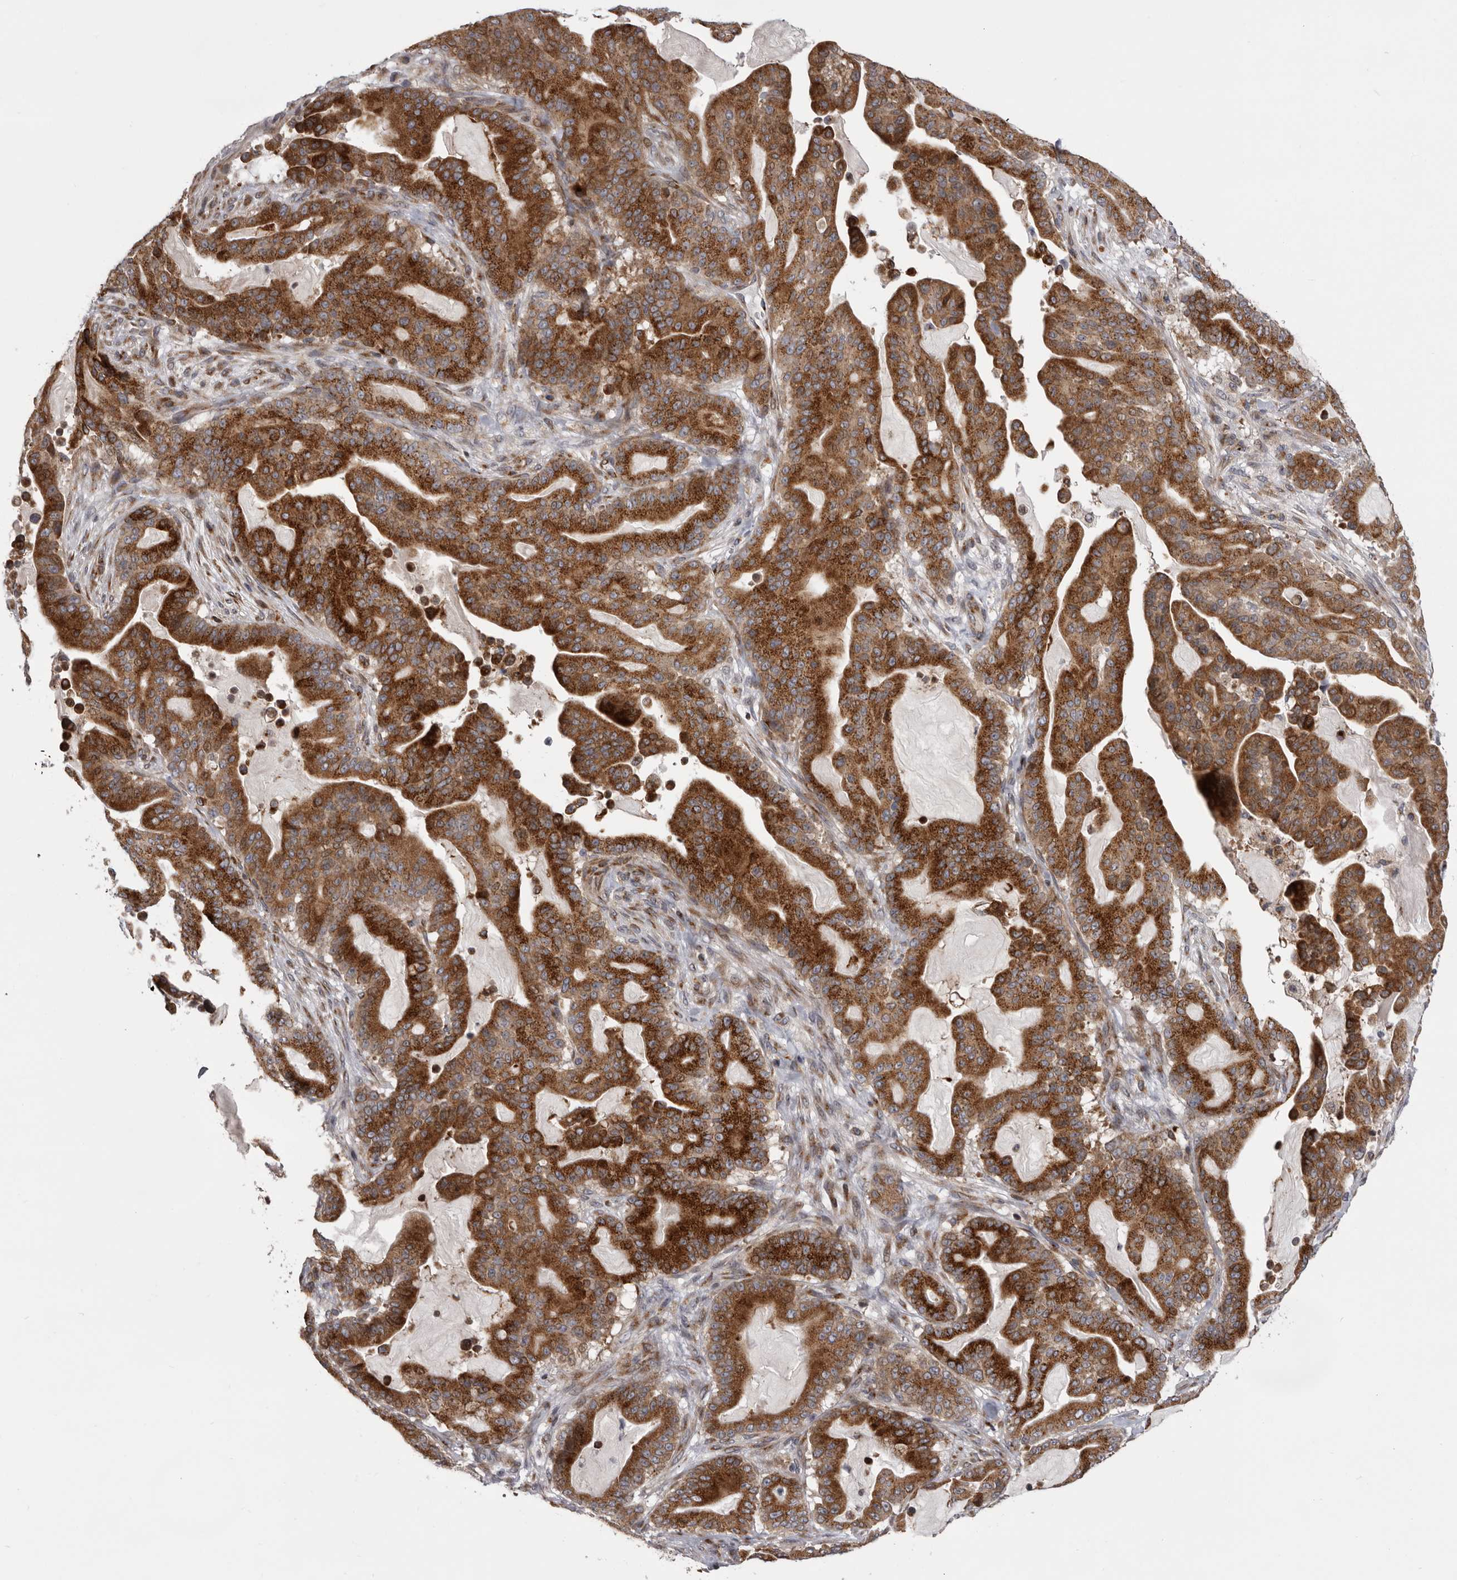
{"staining": {"intensity": "strong", "quantity": ">75%", "location": "cytoplasmic/membranous"}, "tissue": "pancreatic cancer", "cell_type": "Tumor cells", "image_type": "cancer", "snomed": [{"axis": "morphology", "description": "Adenocarcinoma, NOS"}, {"axis": "topography", "description": "Pancreas"}], "caption": "Immunohistochemistry (IHC) histopathology image of neoplastic tissue: pancreatic cancer stained using immunohistochemistry (IHC) reveals high levels of strong protein expression localized specifically in the cytoplasmic/membranous of tumor cells, appearing as a cytoplasmic/membranous brown color.", "gene": "WDR47", "patient": {"sex": "male", "age": 63}}